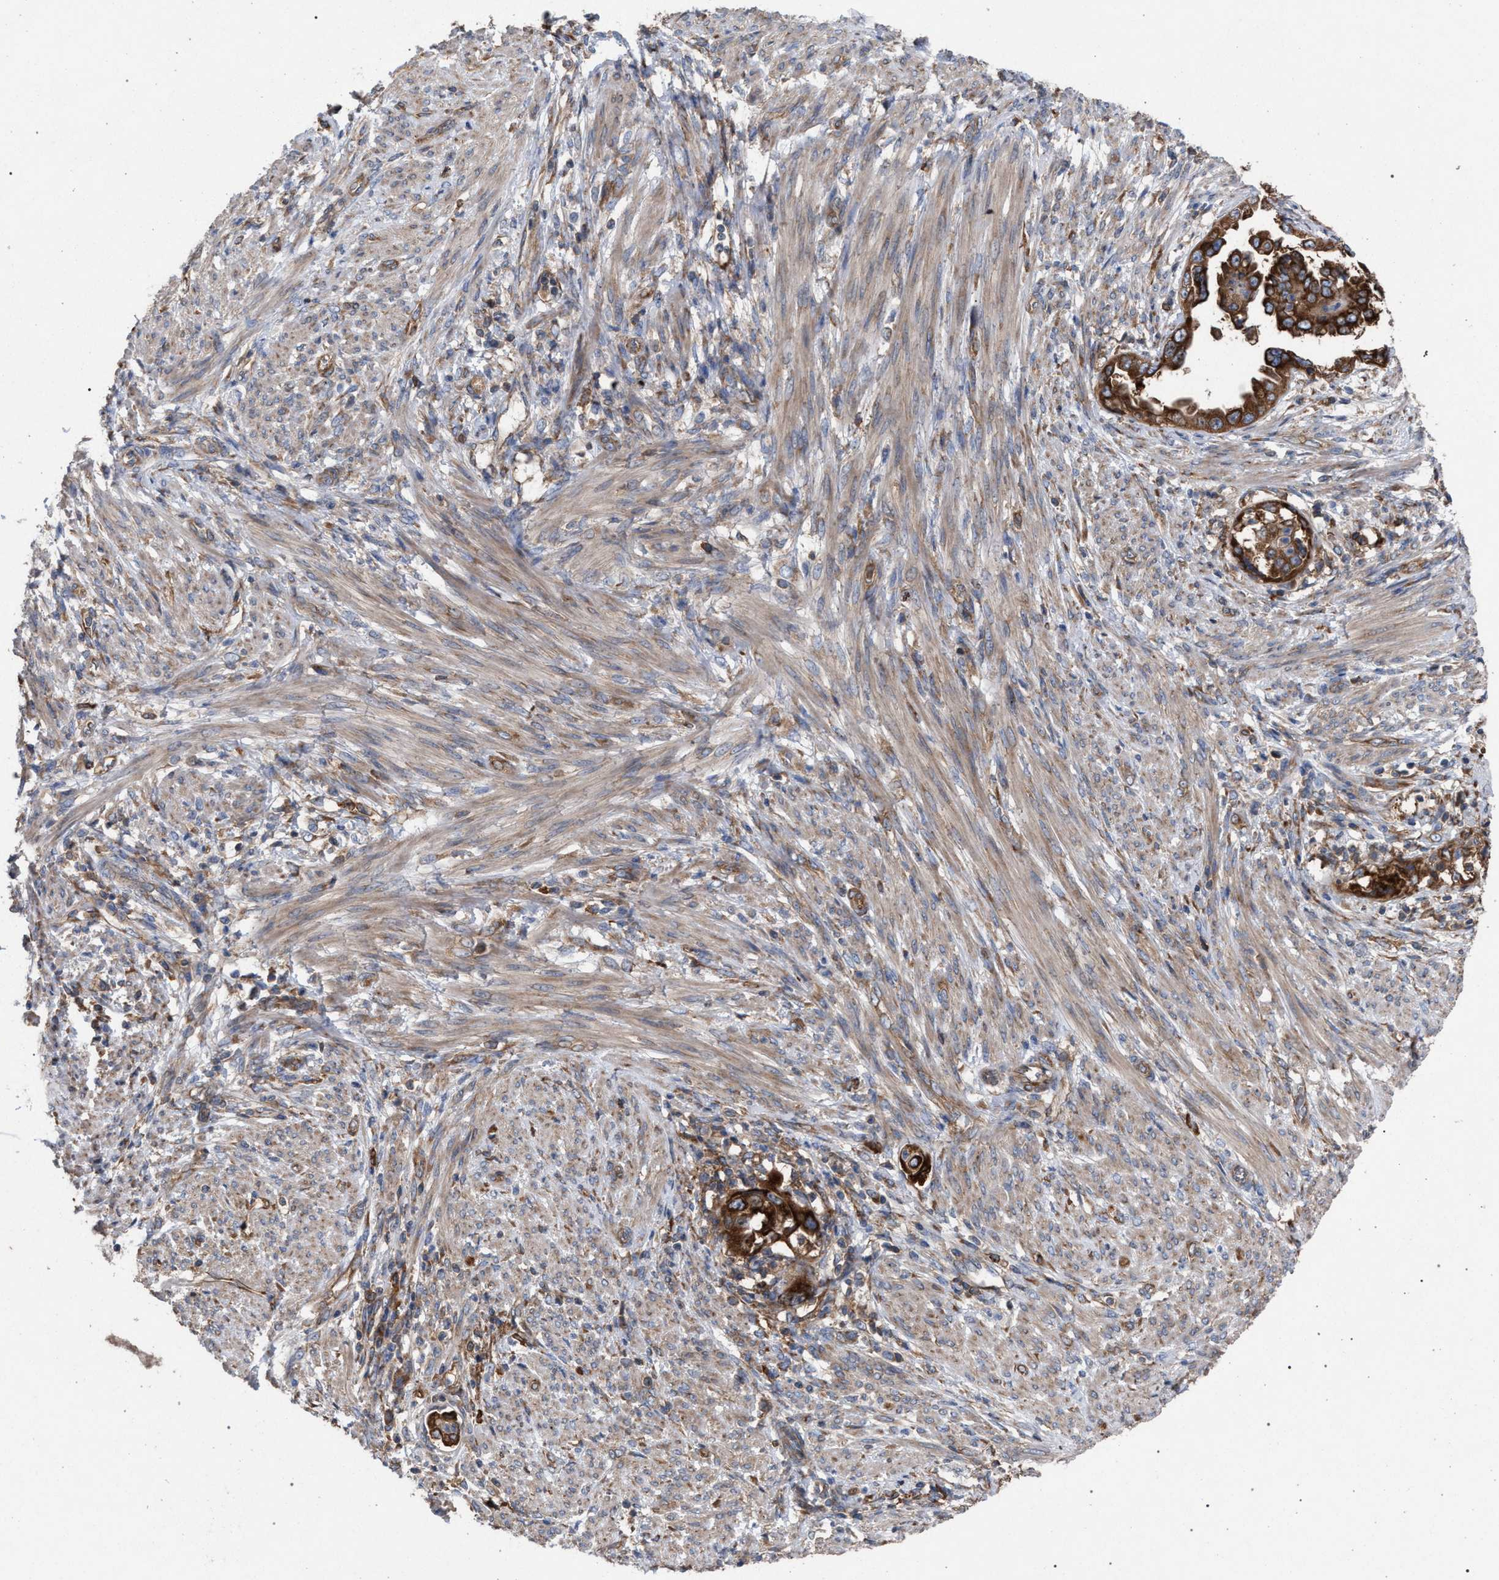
{"staining": {"intensity": "strong", "quantity": ">75%", "location": "cytoplasmic/membranous"}, "tissue": "endometrial cancer", "cell_type": "Tumor cells", "image_type": "cancer", "snomed": [{"axis": "morphology", "description": "Adenocarcinoma, NOS"}, {"axis": "topography", "description": "Endometrium"}], "caption": "Immunohistochemistry (IHC) image of neoplastic tissue: human adenocarcinoma (endometrial) stained using immunohistochemistry (IHC) demonstrates high levels of strong protein expression localized specifically in the cytoplasmic/membranous of tumor cells, appearing as a cytoplasmic/membranous brown color.", "gene": "CDR2L", "patient": {"sex": "female", "age": 85}}